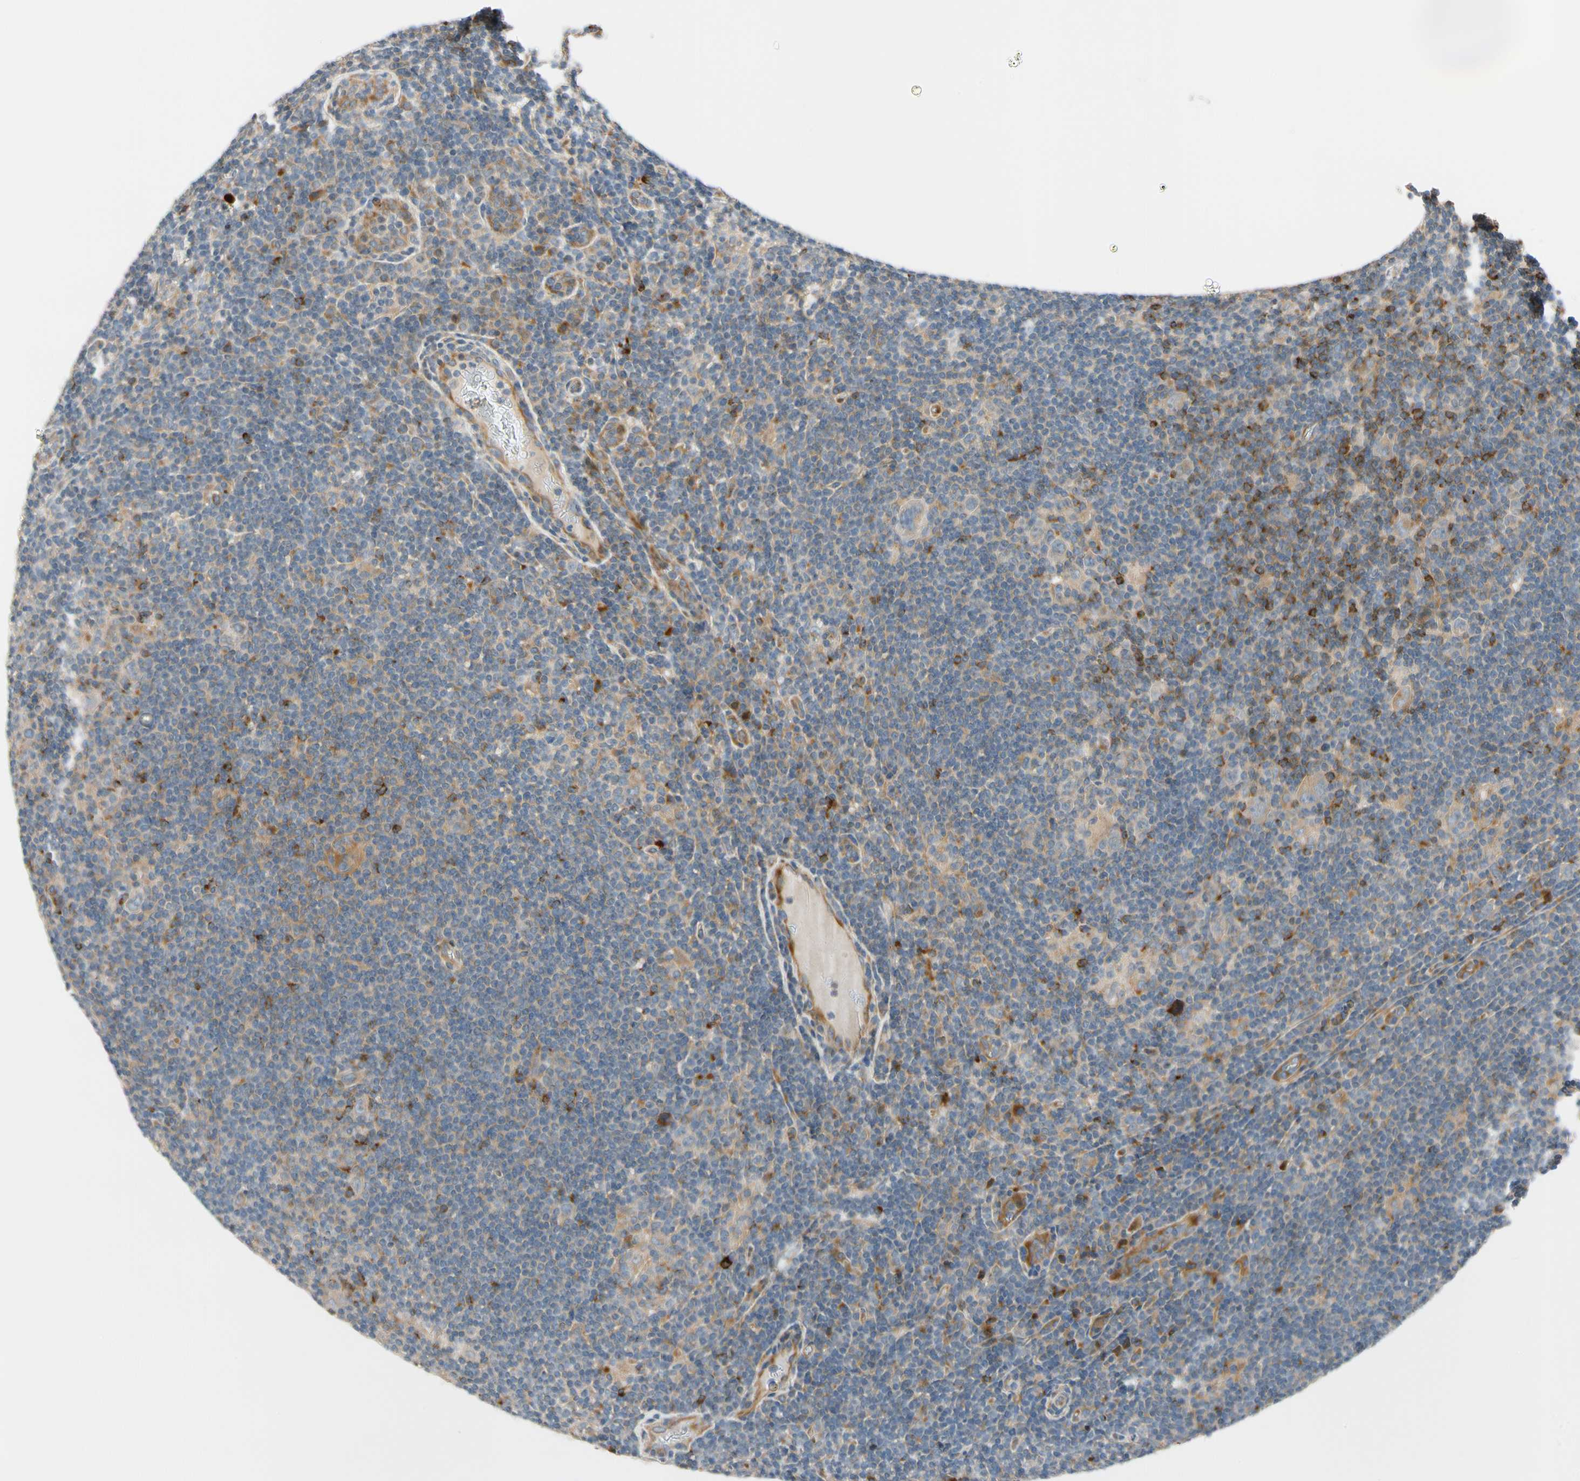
{"staining": {"intensity": "moderate", "quantity": ">75%", "location": "cytoplasmic/membranous"}, "tissue": "lymphoma", "cell_type": "Tumor cells", "image_type": "cancer", "snomed": [{"axis": "morphology", "description": "Hodgkin's disease, NOS"}, {"axis": "topography", "description": "Lymph node"}], "caption": "Immunohistochemical staining of lymphoma shows medium levels of moderate cytoplasmic/membranous positivity in about >75% of tumor cells.", "gene": "MST1R", "patient": {"sex": "female", "age": 57}}